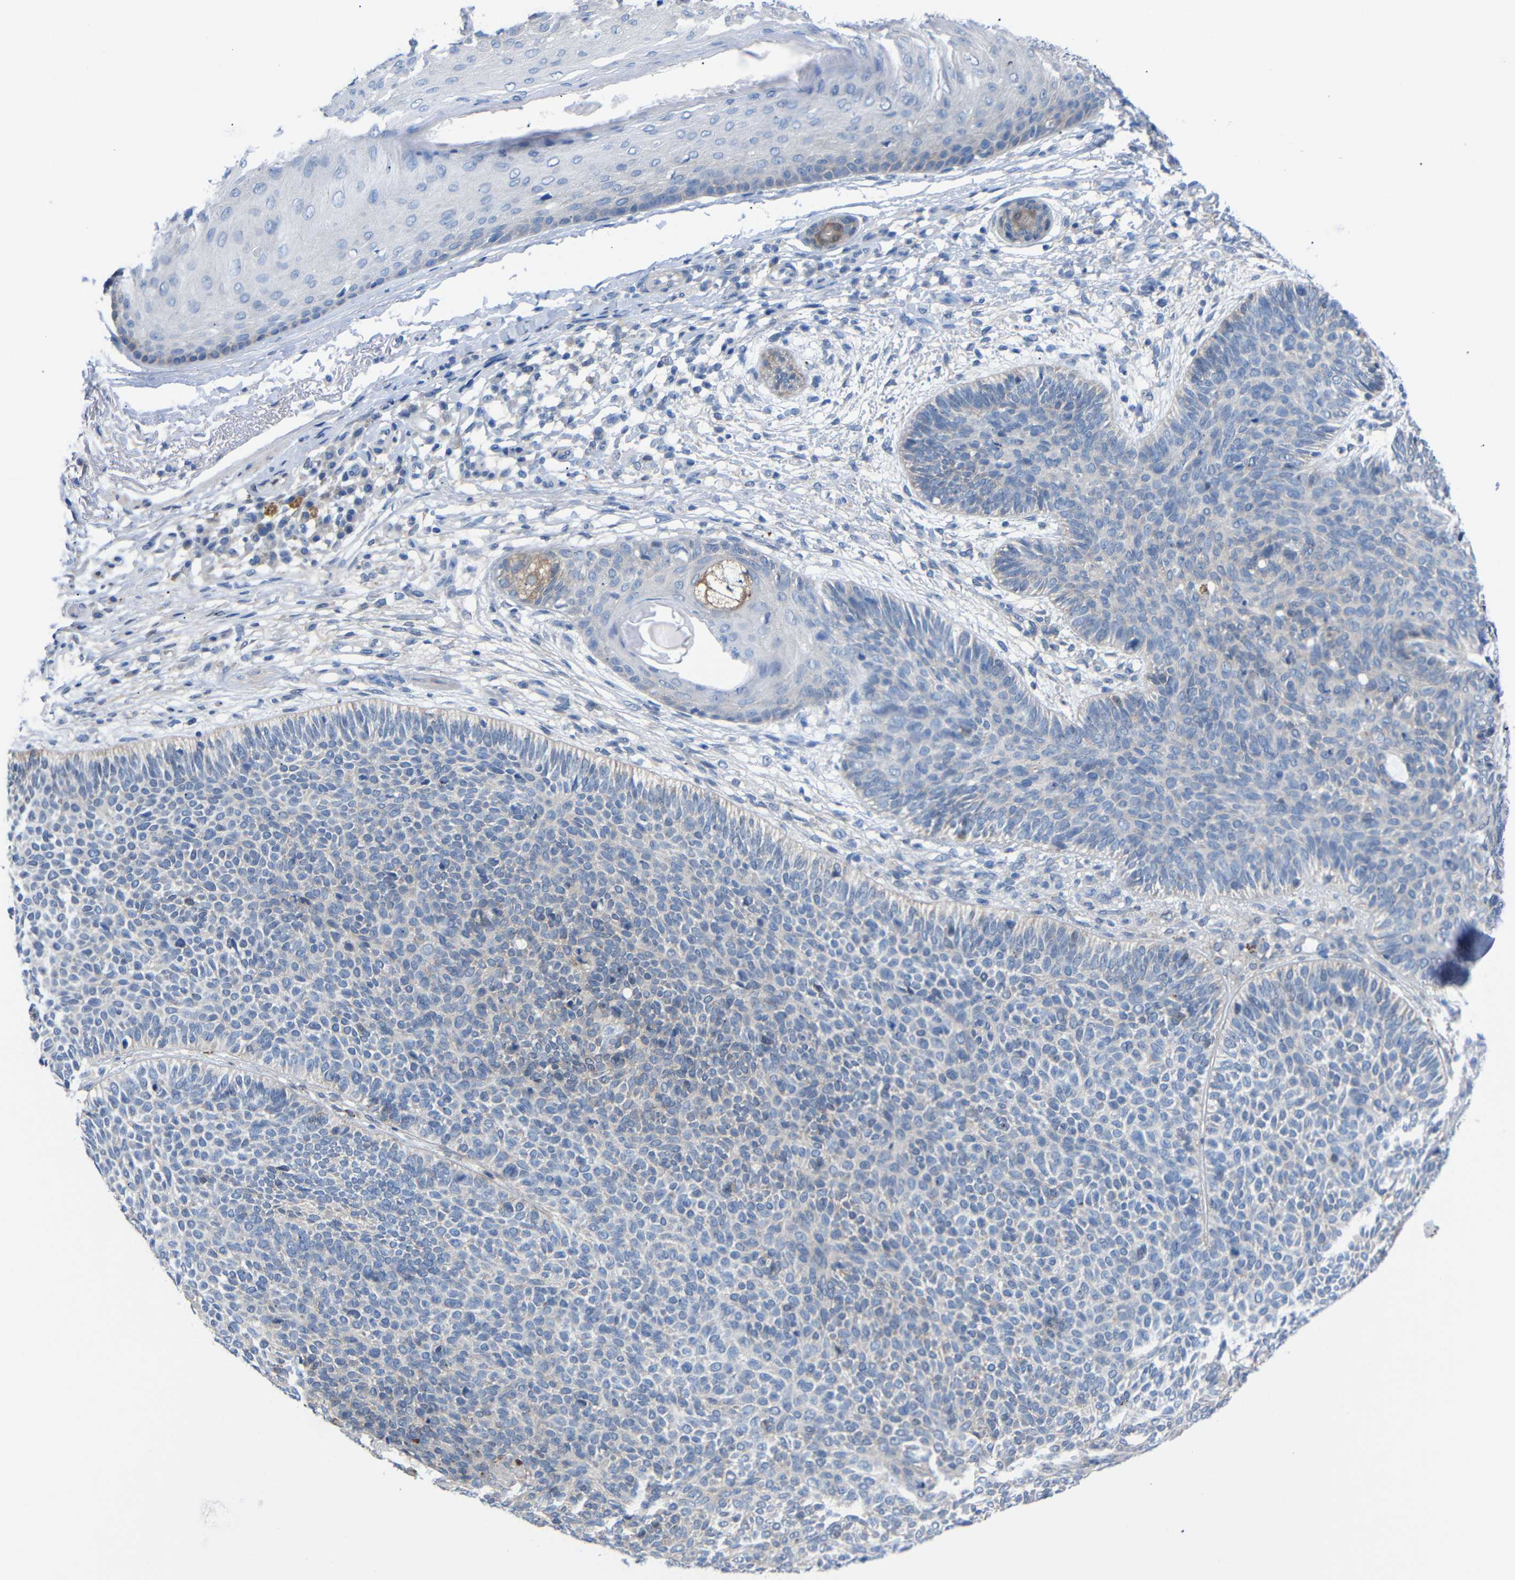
{"staining": {"intensity": "negative", "quantity": "none", "location": "none"}, "tissue": "skin cancer", "cell_type": "Tumor cells", "image_type": "cancer", "snomed": [{"axis": "morphology", "description": "Normal tissue, NOS"}, {"axis": "morphology", "description": "Basal cell carcinoma"}, {"axis": "topography", "description": "Skin"}], "caption": "Human basal cell carcinoma (skin) stained for a protein using IHC demonstrates no positivity in tumor cells.", "gene": "PEBP1", "patient": {"sex": "male", "age": 52}}